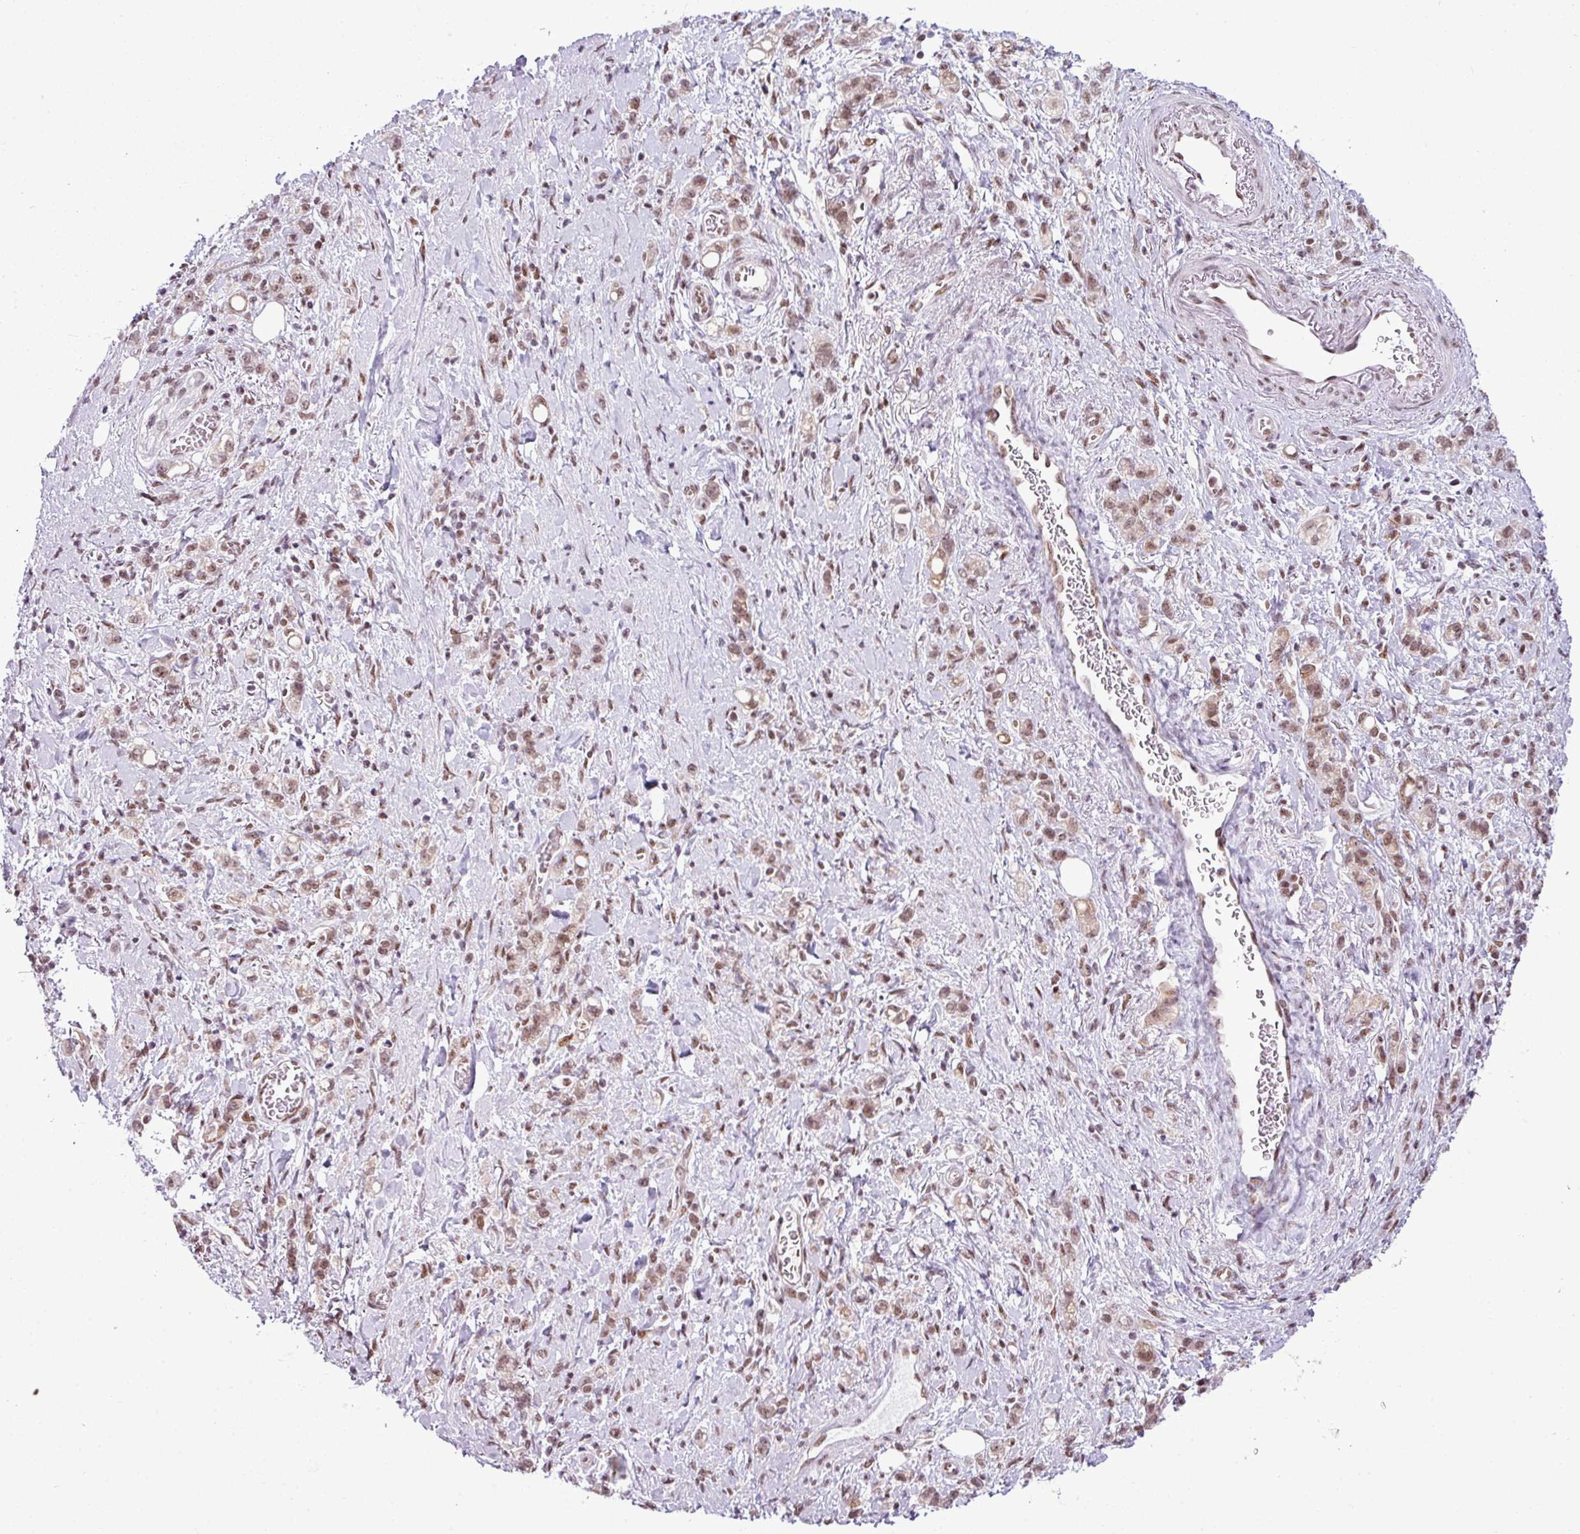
{"staining": {"intensity": "moderate", "quantity": ">75%", "location": "nuclear"}, "tissue": "stomach cancer", "cell_type": "Tumor cells", "image_type": "cancer", "snomed": [{"axis": "morphology", "description": "Adenocarcinoma, NOS"}, {"axis": "topography", "description": "Stomach"}], "caption": "IHC (DAB) staining of human stomach cancer displays moderate nuclear protein expression in about >75% of tumor cells. Using DAB (3,3'-diaminobenzidine) (brown) and hematoxylin (blue) stains, captured at high magnification using brightfield microscopy.", "gene": "ARL6IP4", "patient": {"sex": "male", "age": 77}}